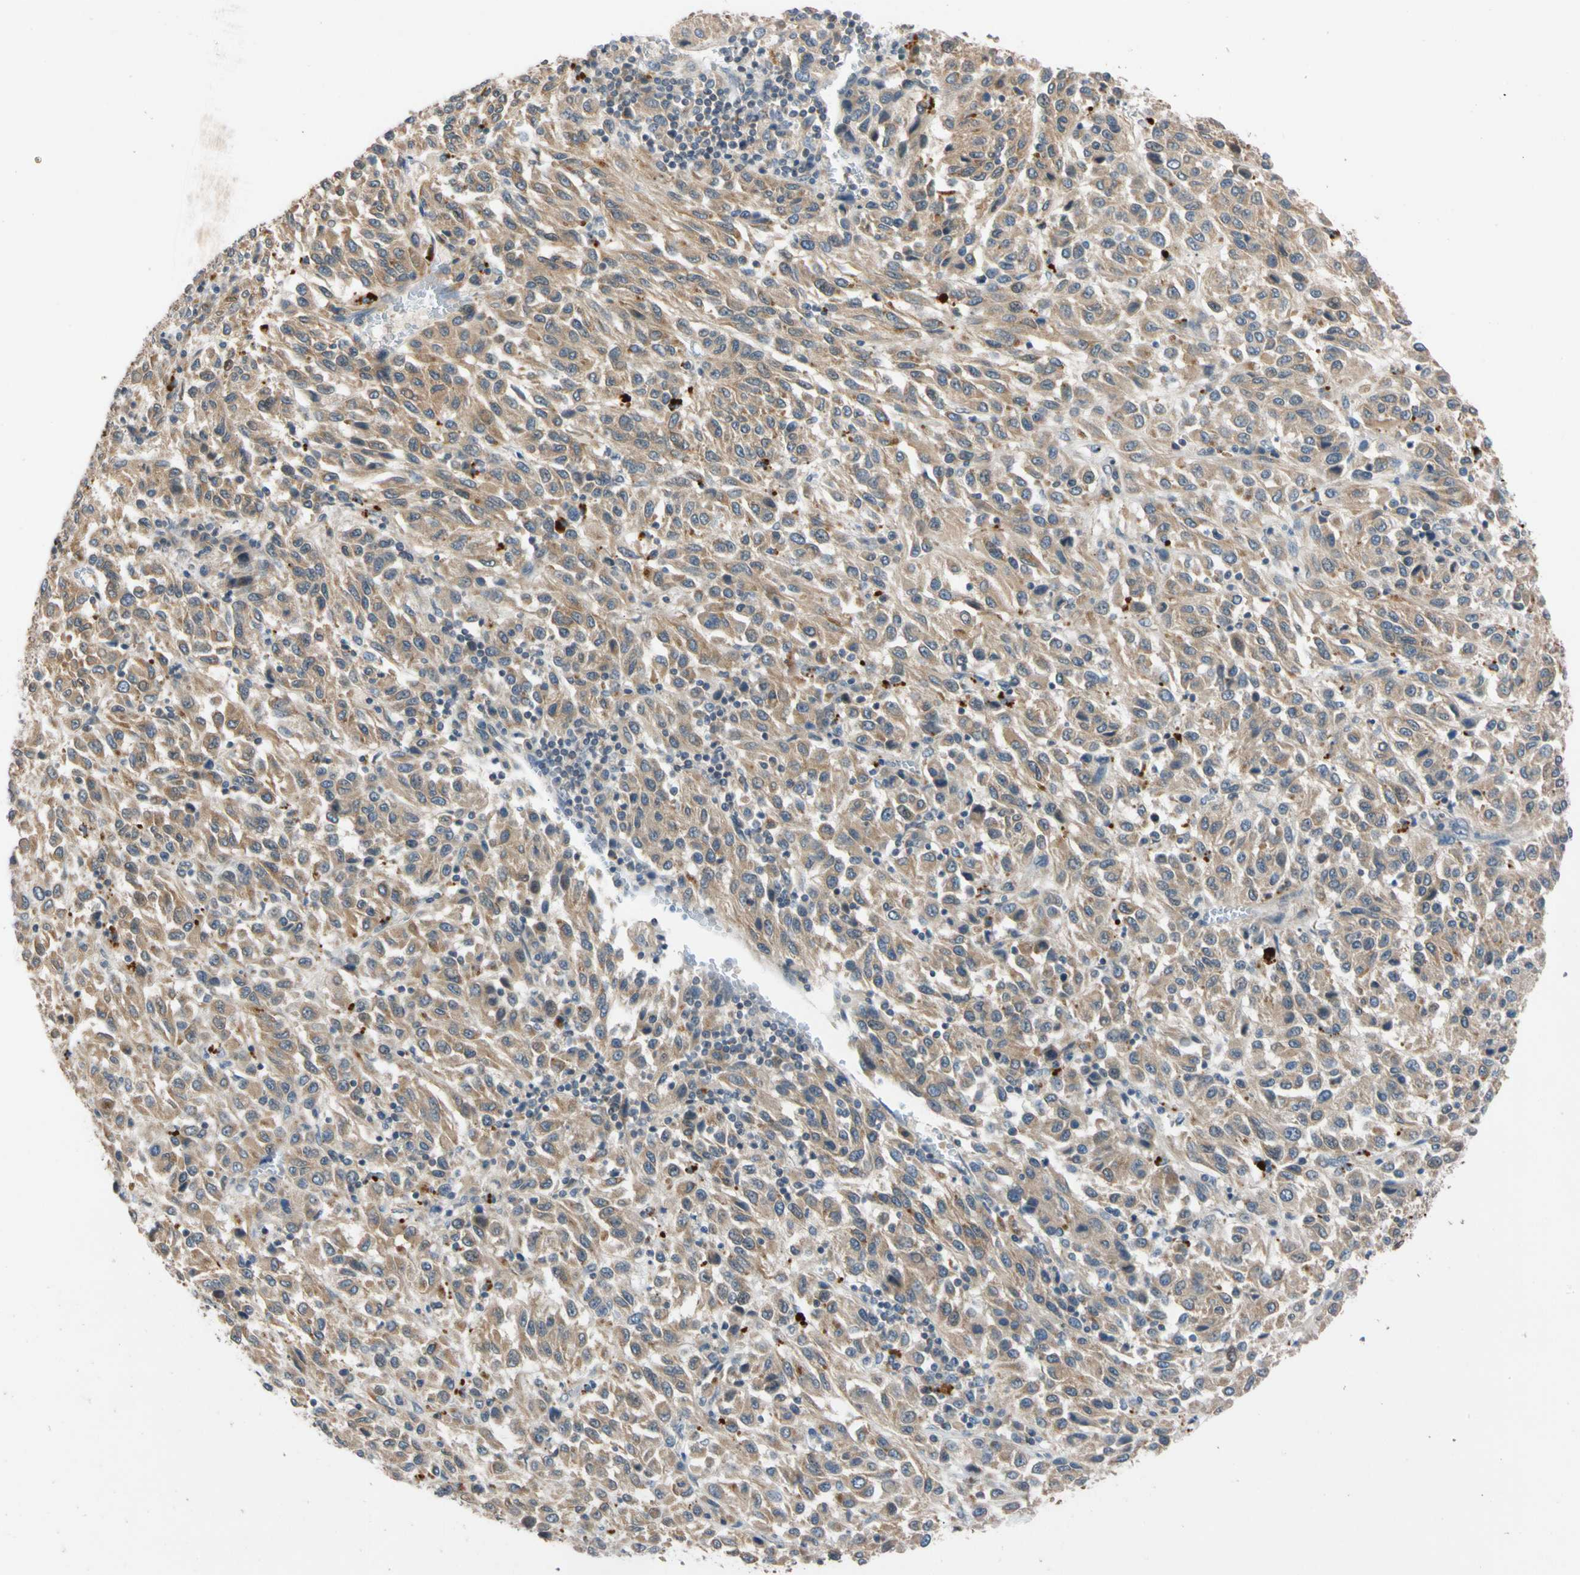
{"staining": {"intensity": "weak", "quantity": ">75%", "location": "cytoplasmic/membranous"}, "tissue": "melanoma", "cell_type": "Tumor cells", "image_type": "cancer", "snomed": [{"axis": "morphology", "description": "Malignant melanoma, Metastatic site"}, {"axis": "topography", "description": "Lung"}], "caption": "IHC histopathology image of melanoma stained for a protein (brown), which reveals low levels of weak cytoplasmic/membranous staining in about >75% of tumor cells.", "gene": "CNST", "patient": {"sex": "male", "age": 64}}